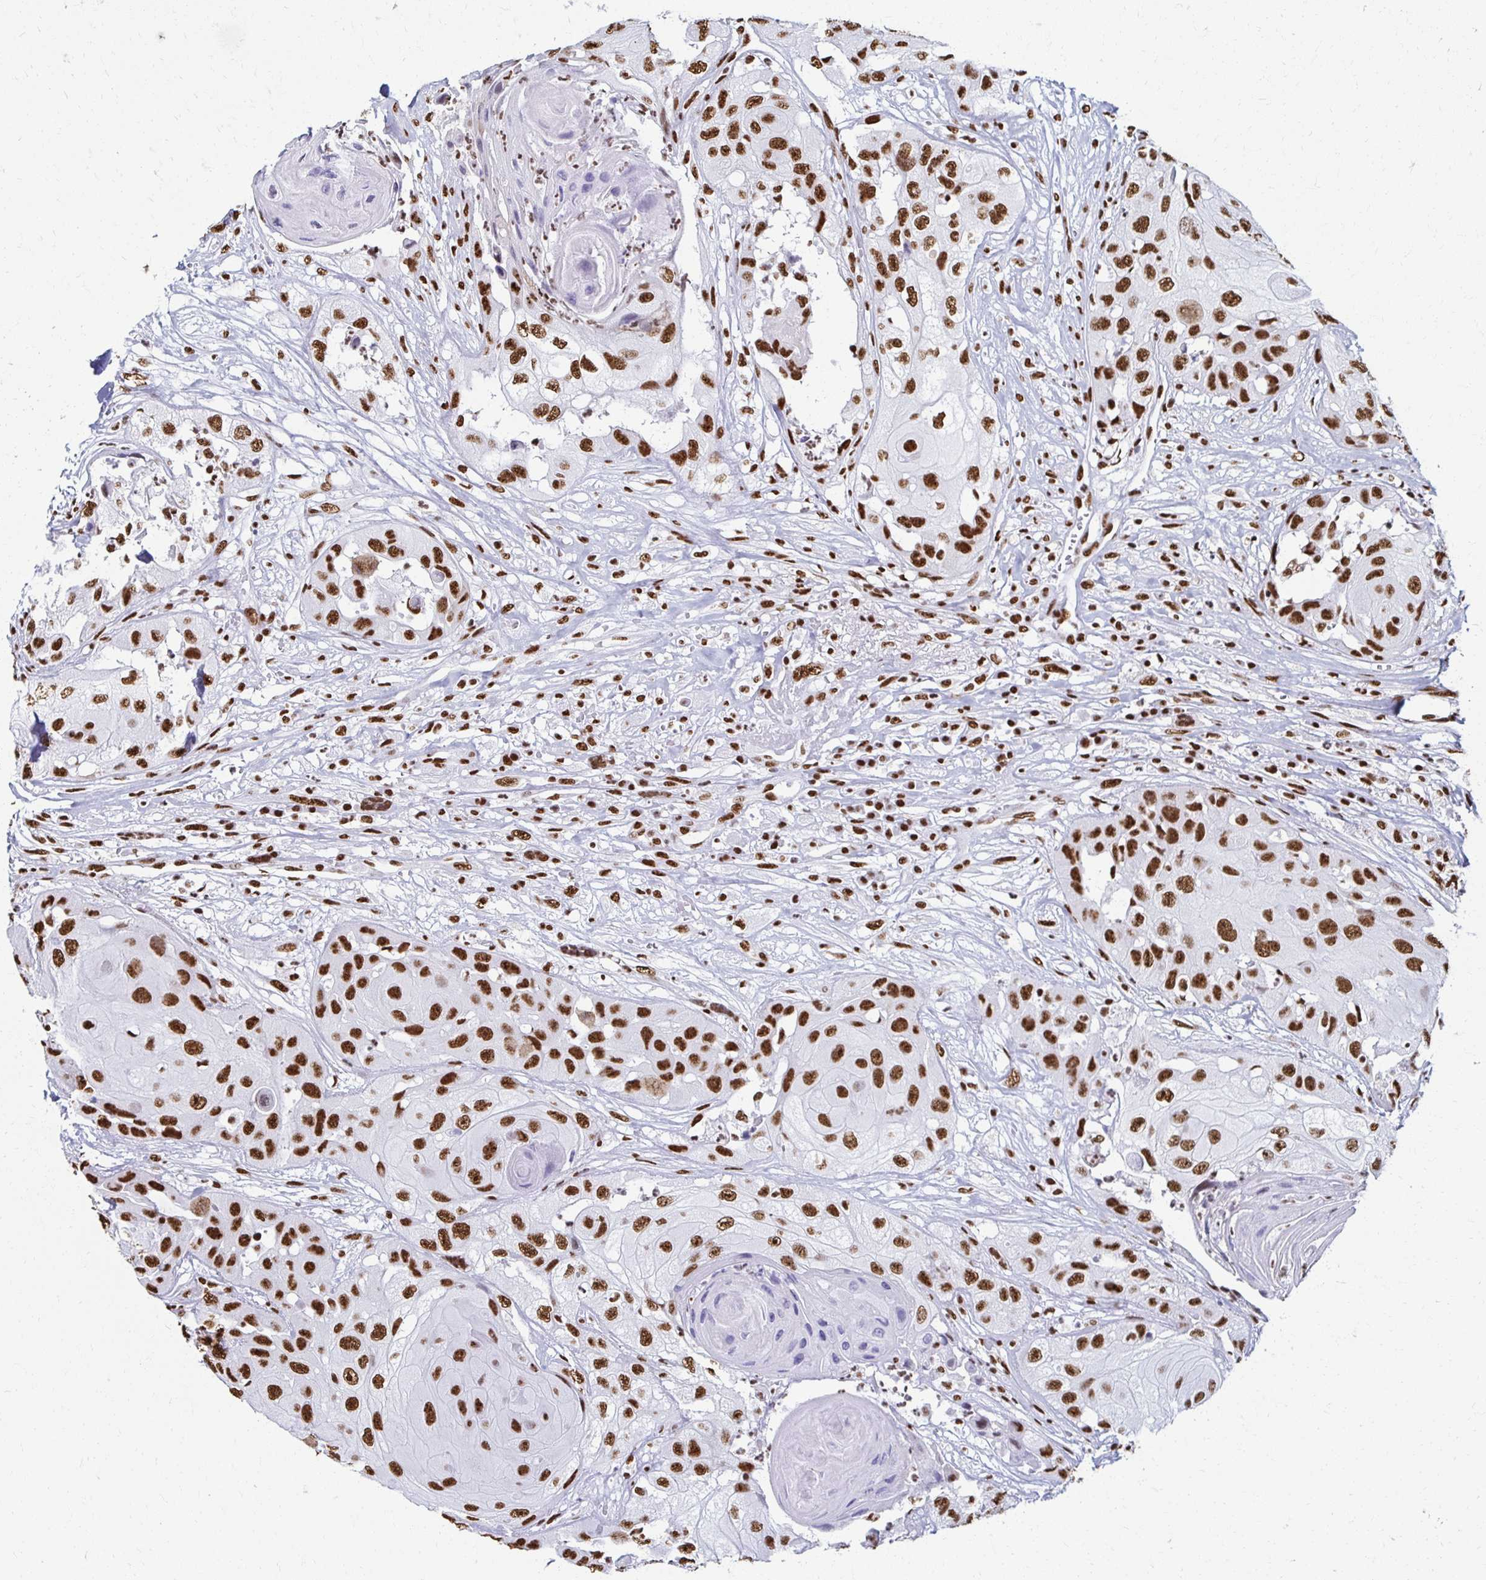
{"staining": {"intensity": "strong", "quantity": ">75%", "location": "nuclear"}, "tissue": "head and neck cancer", "cell_type": "Tumor cells", "image_type": "cancer", "snomed": [{"axis": "morphology", "description": "Squamous cell carcinoma, NOS"}, {"axis": "topography", "description": "Head-Neck"}], "caption": "Protein expression analysis of human head and neck squamous cell carcinoma reveals strong nuclear staining in approximately >75% of tumor cells.", "gene": "NONO", "patient": {"sex": "male", "age": 83}}